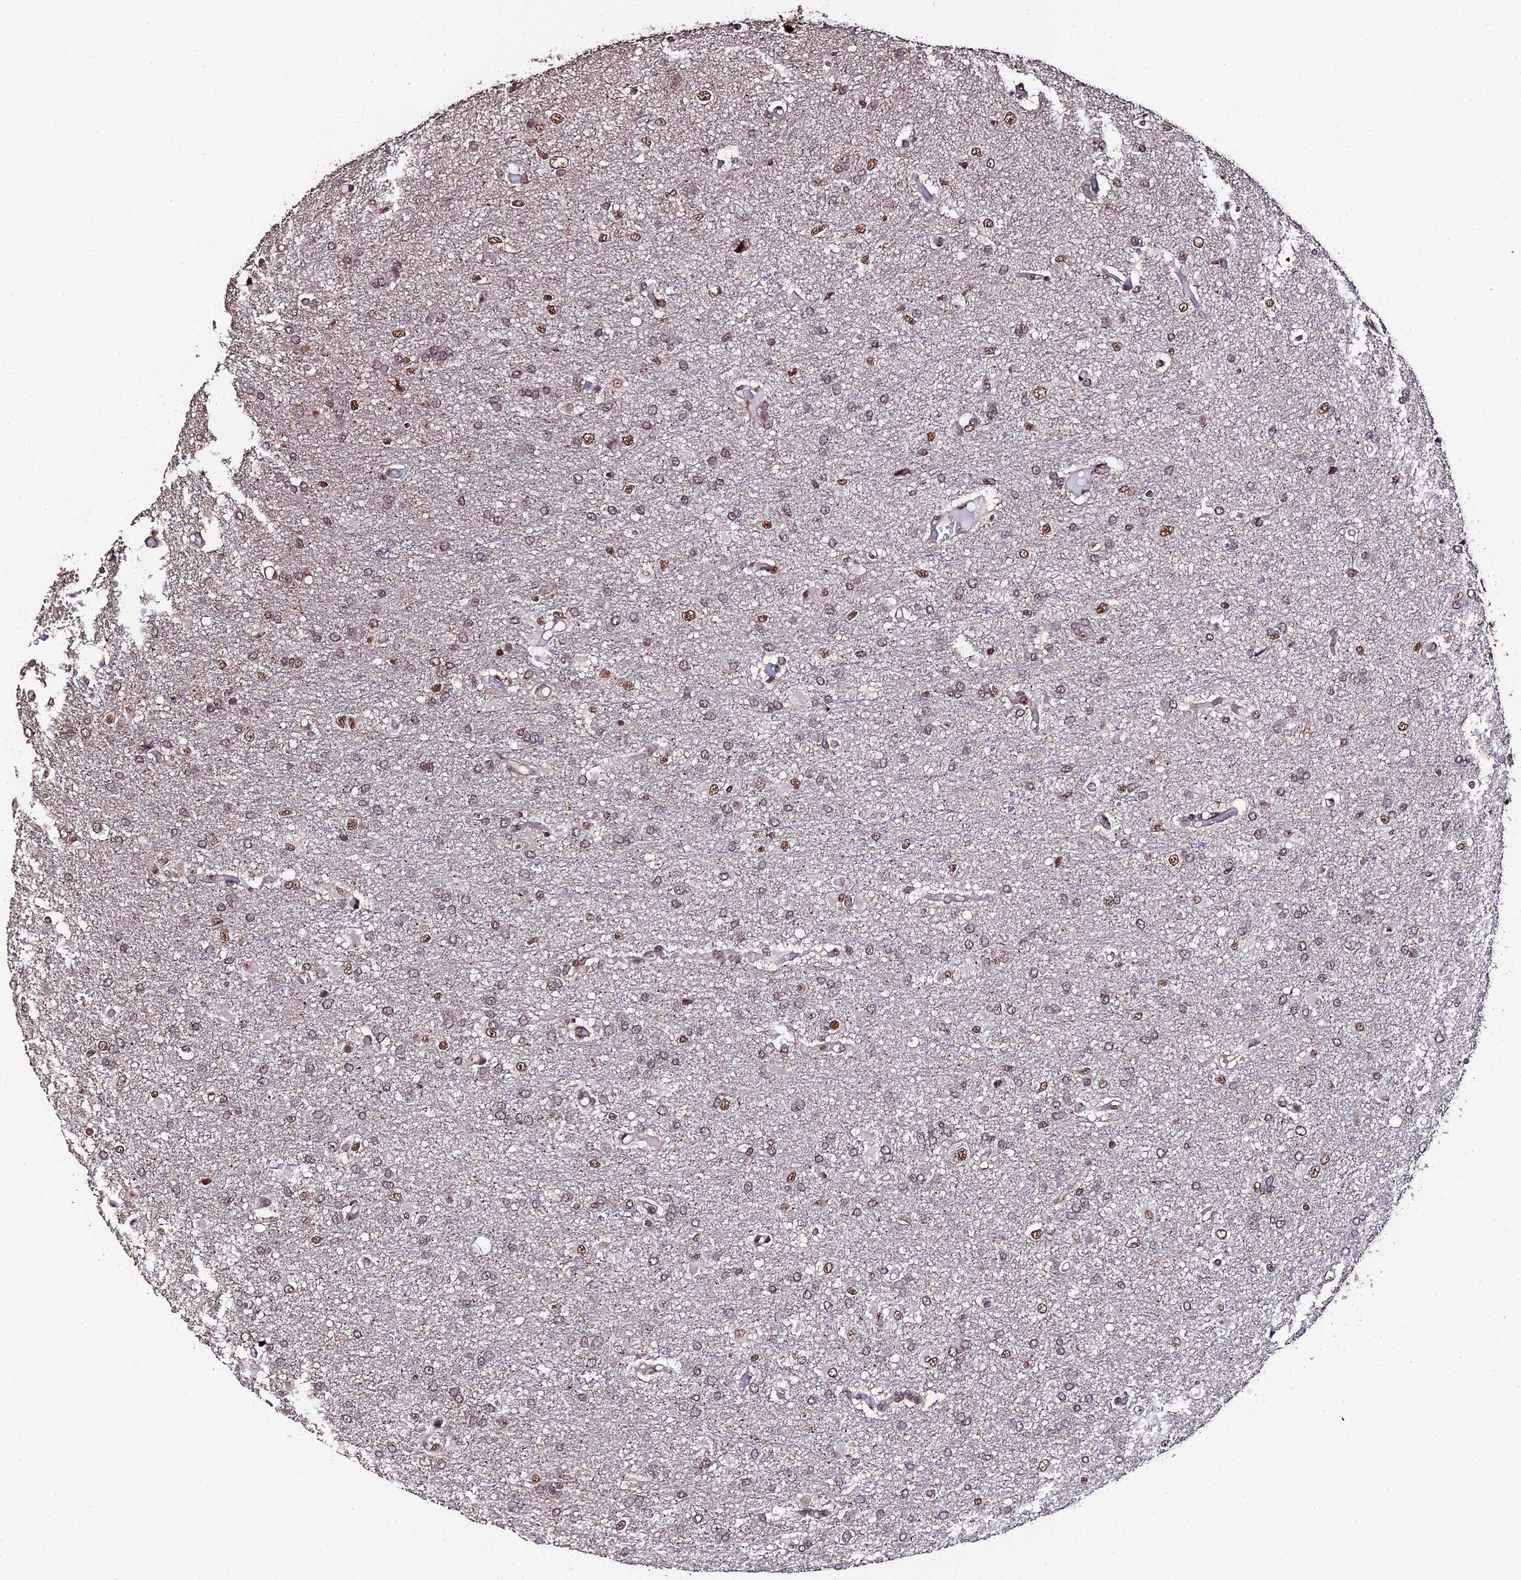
{"staining": {"intensity": "moderate", "quantity": ">75%", "location": "nuclear"}, "tissue": "glioma", "cell_type": "Tumor cells", "image_type": "cancer", "snomed": [{"axis": "morphology", "description": "Glioma, malignant, High grade"}, {"axis": "topography", "description": "Brain"}], "caption": "This histopathology image displays immunohistochemistry staining of human glioma, with medium moderate nuclear positivity in approximately >75% of tumor cells.", "gene": "PPP4C", "patient": {"sex": "female", "age": 74}}